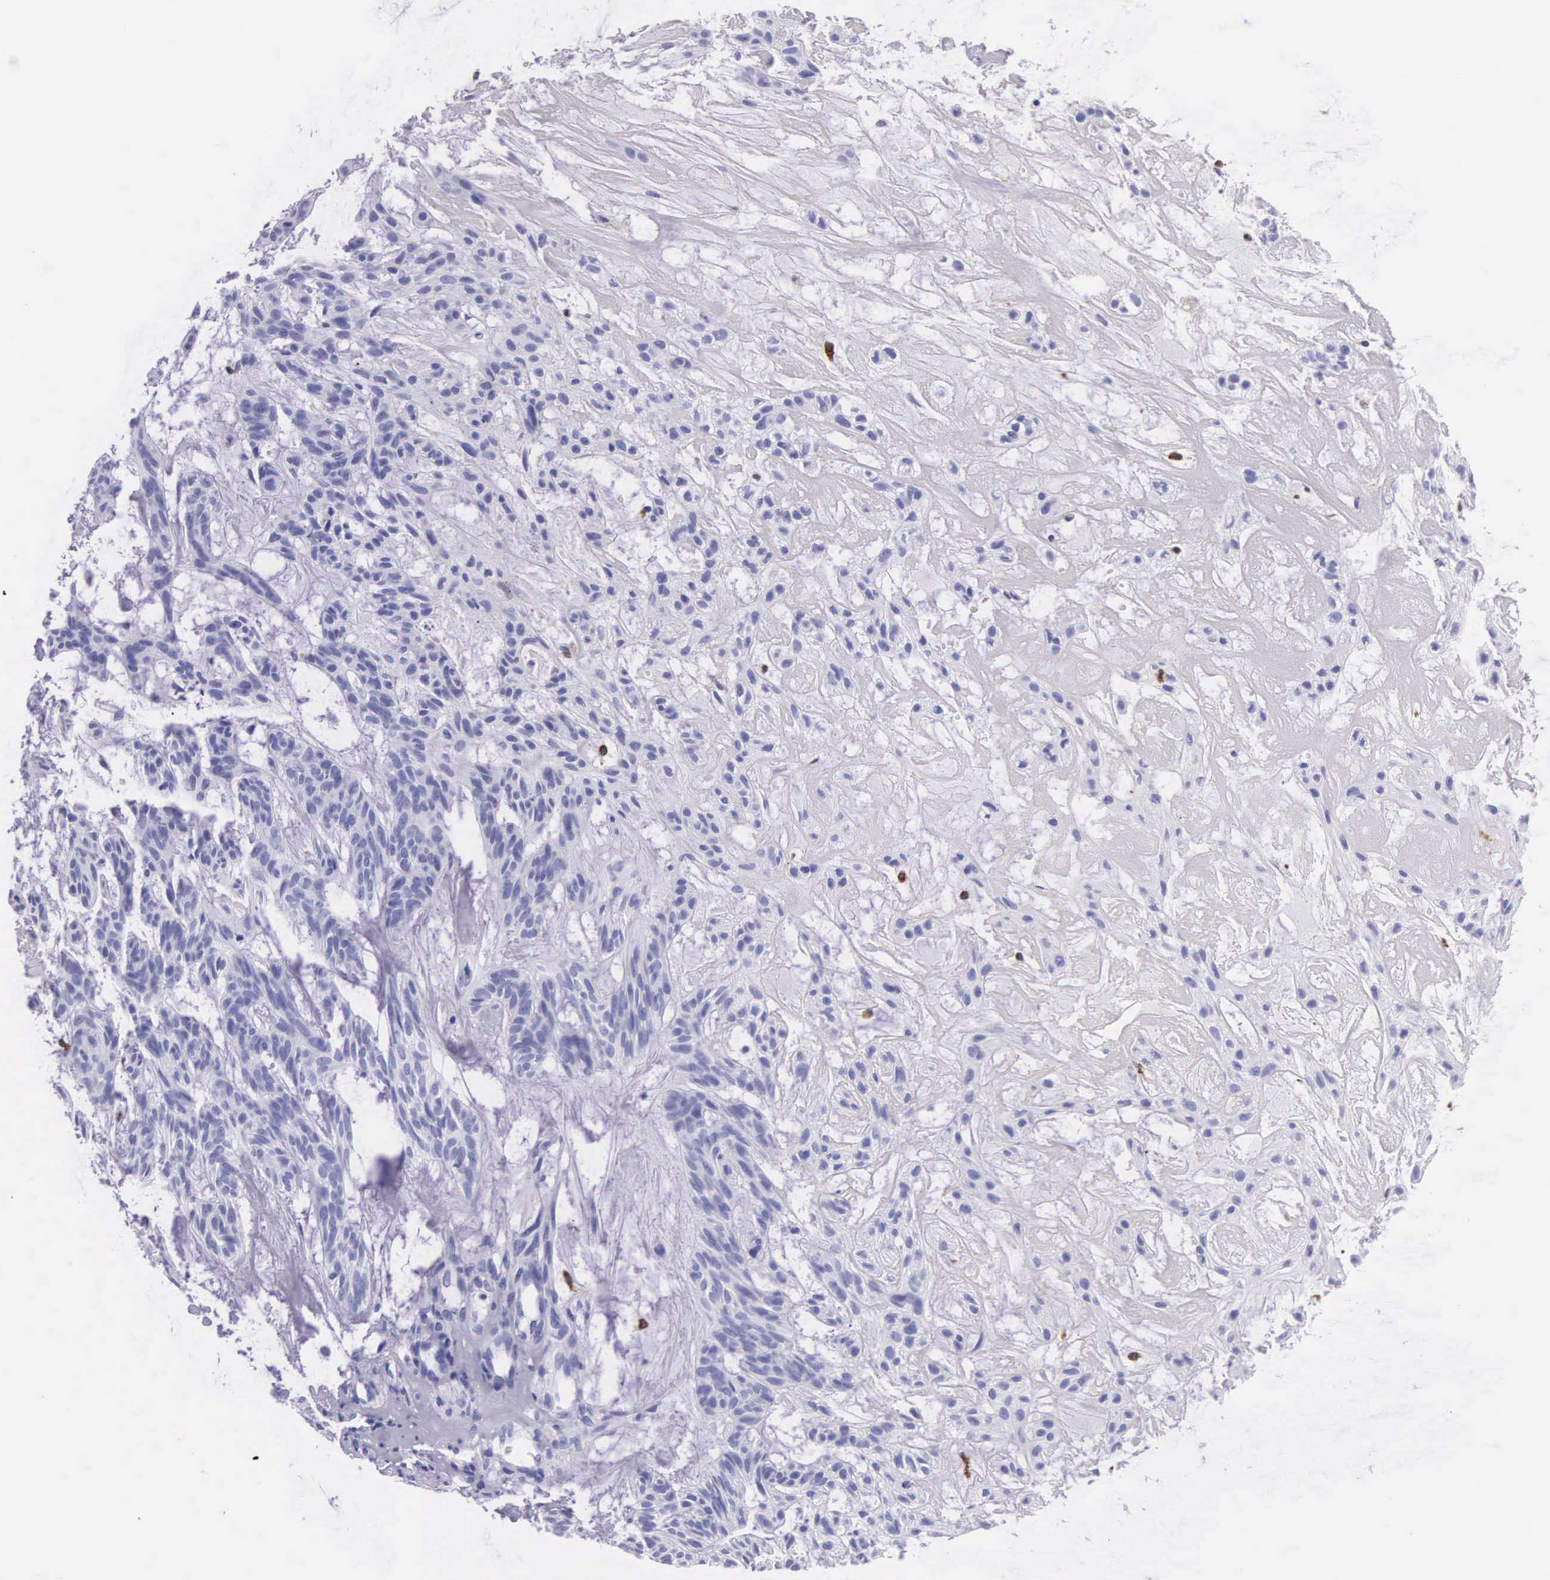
{"staining": {"intensity": "negative", "quantity": "none", "location": "none"}, "tissue": "skin cancer", "cell_type": "Tumor cells", "image_type": "cancer", "snomed": [{"axis": "morphology", "description": "Basal cell carcinoma"}, {"axis": "topography", "description": "Skin"}], "caption": "This is an IHC histopathology image of skin cancer (basal cell carcinoma). There is no expression in tumor cells.", "gene": "FCN1", "patient": {"sex": "male", "age": 75}}